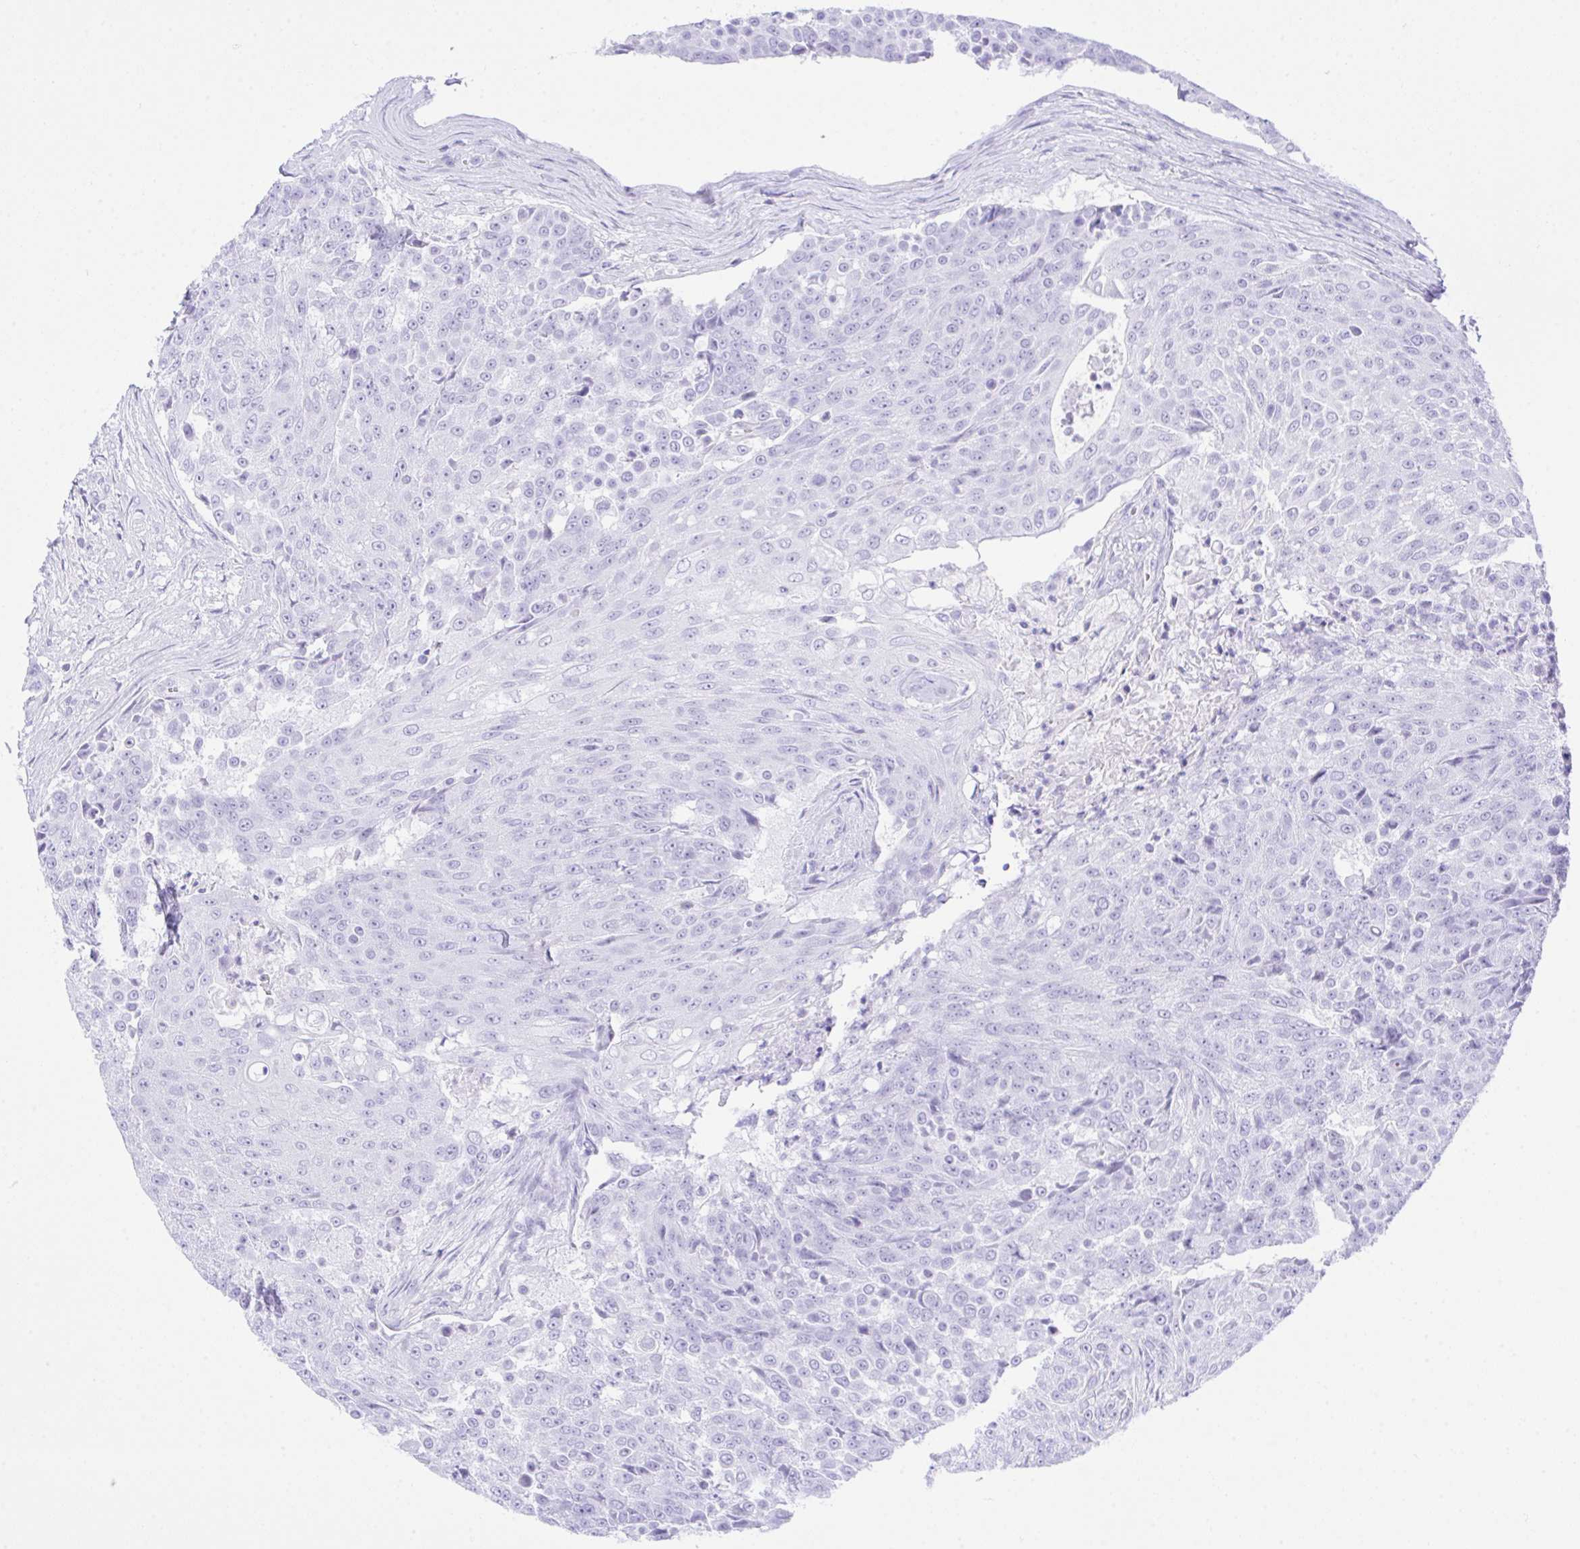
{"staining": {"intensity": "negative", "quantity": "none", "location": "none"}, "tissue": "urothelial cancer", "cell_type": "Tumor cells", "image_type": "cancer", "snomed": [{"axis": "morphology", "description": "Urothelial carcinoma, High grade"}, {"axis": "topography", "description": "Urinary bladder"}], "caption": "Protein analysis of high-grade urothelial carcinoma displays no significant positivity in tumor cells. The staining is performed using DAB (3,3'-diaminobenzidine) brown chromogen with nuclei counter-stained in using hematoxylin.", "gene": "SELENOV", "patient": {"sex": "female", "age": 63}}